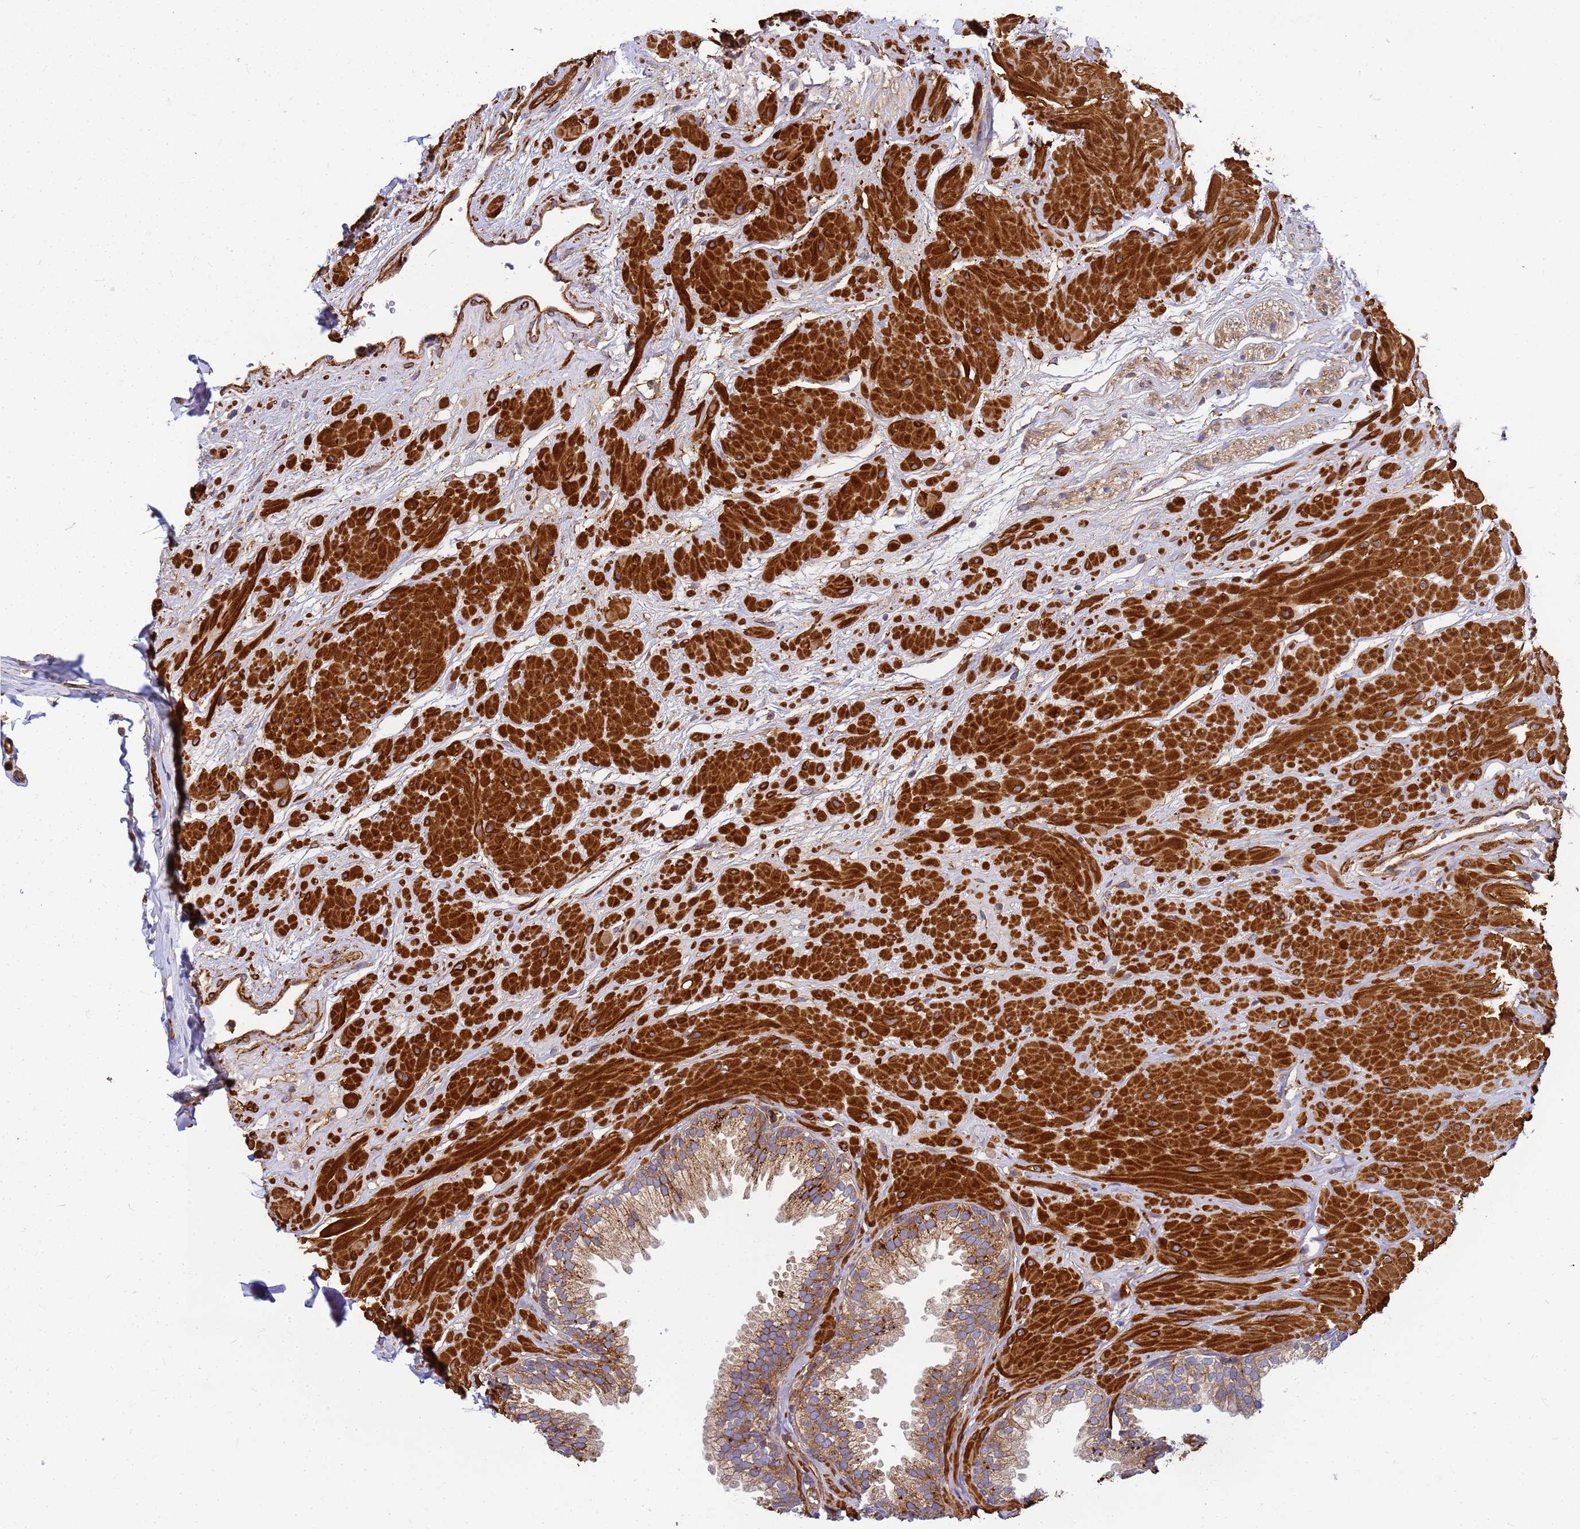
{"staining": {"intensity": "moderate", "quantity": ">75%", "location": "cytoplasmic/membranous"}, "tissue": "prostate", "cell_type": "Glandular cells", "image_type": "normal", "snomed": [{"axis": "morphology", "description": "Normal tissue, NOS"}, {"axis": "topography", "description": "Prostate"}, {"axis": "topography", "description": "Peripheral nerve tissue"}], "caption": "Benign prostate demonstrates moderate cytoplasmic/membranous positivity in about >75% of glandular cells Immunohistochemistry stains the protein in brown and the nuclei are stained blue..", "gene": "C2CD5", "patient": {"sex": "male", "age": 55}}